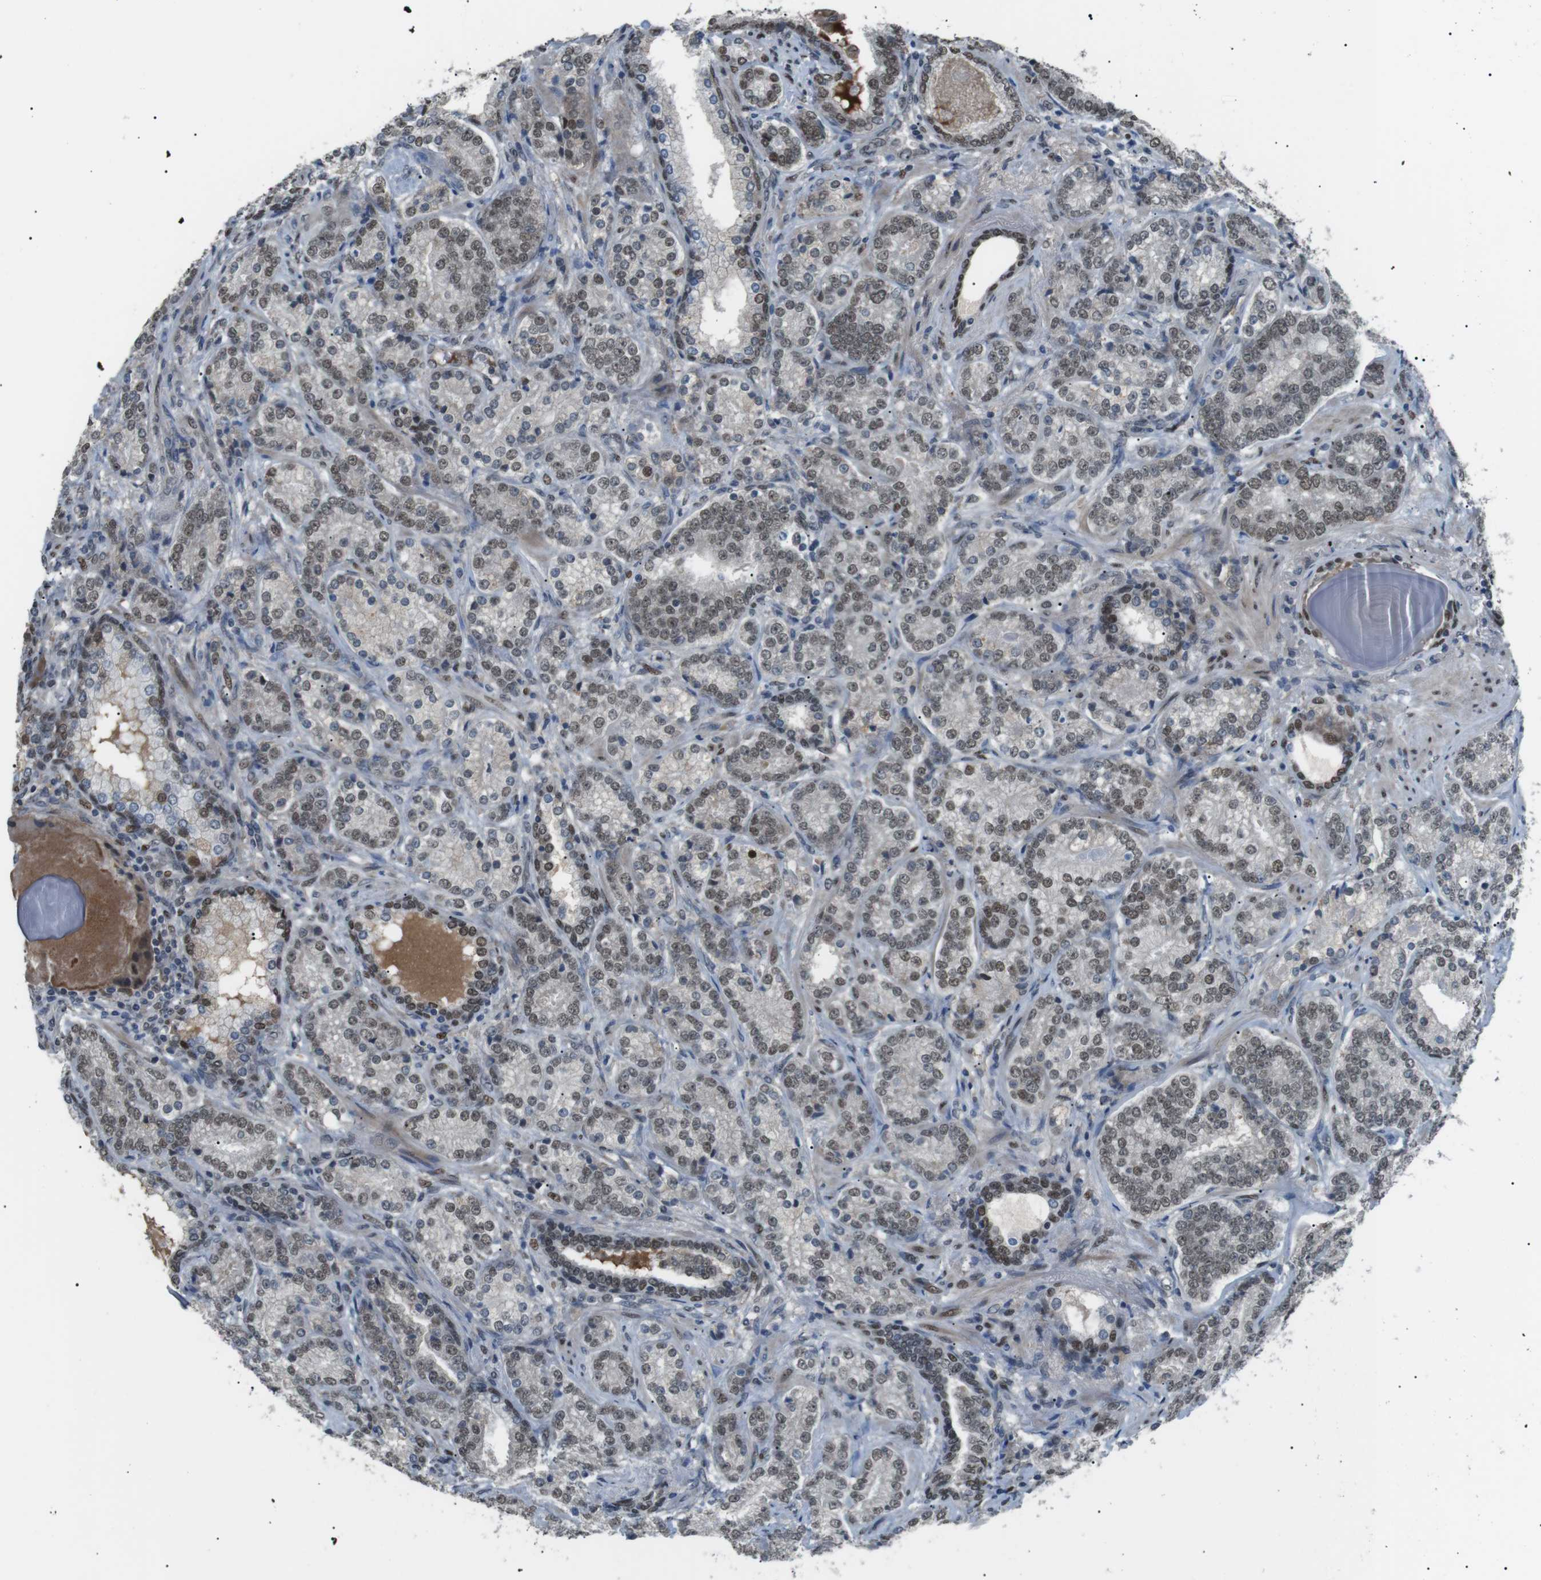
{"staining": {"intensity": "weak", "quantity": ">75%", "location": "nuclear"}, "tissue": "prostate cancer", "cell_type": "Tumor cells", "image_type": "cancer", "snomed": [{"axis": "morphology", "description": "Adenocarcinoma, High grade"}, {"axis": "topography", "description": "Prostate"}], "caption": "Protein staining of prostate high-grade adenocarcinoma tissue displays weak nuclear positivity in approximately >75% of tumor cells.", "gene": "SRPK2", "patient": {"sex": "male", "age": 61}}